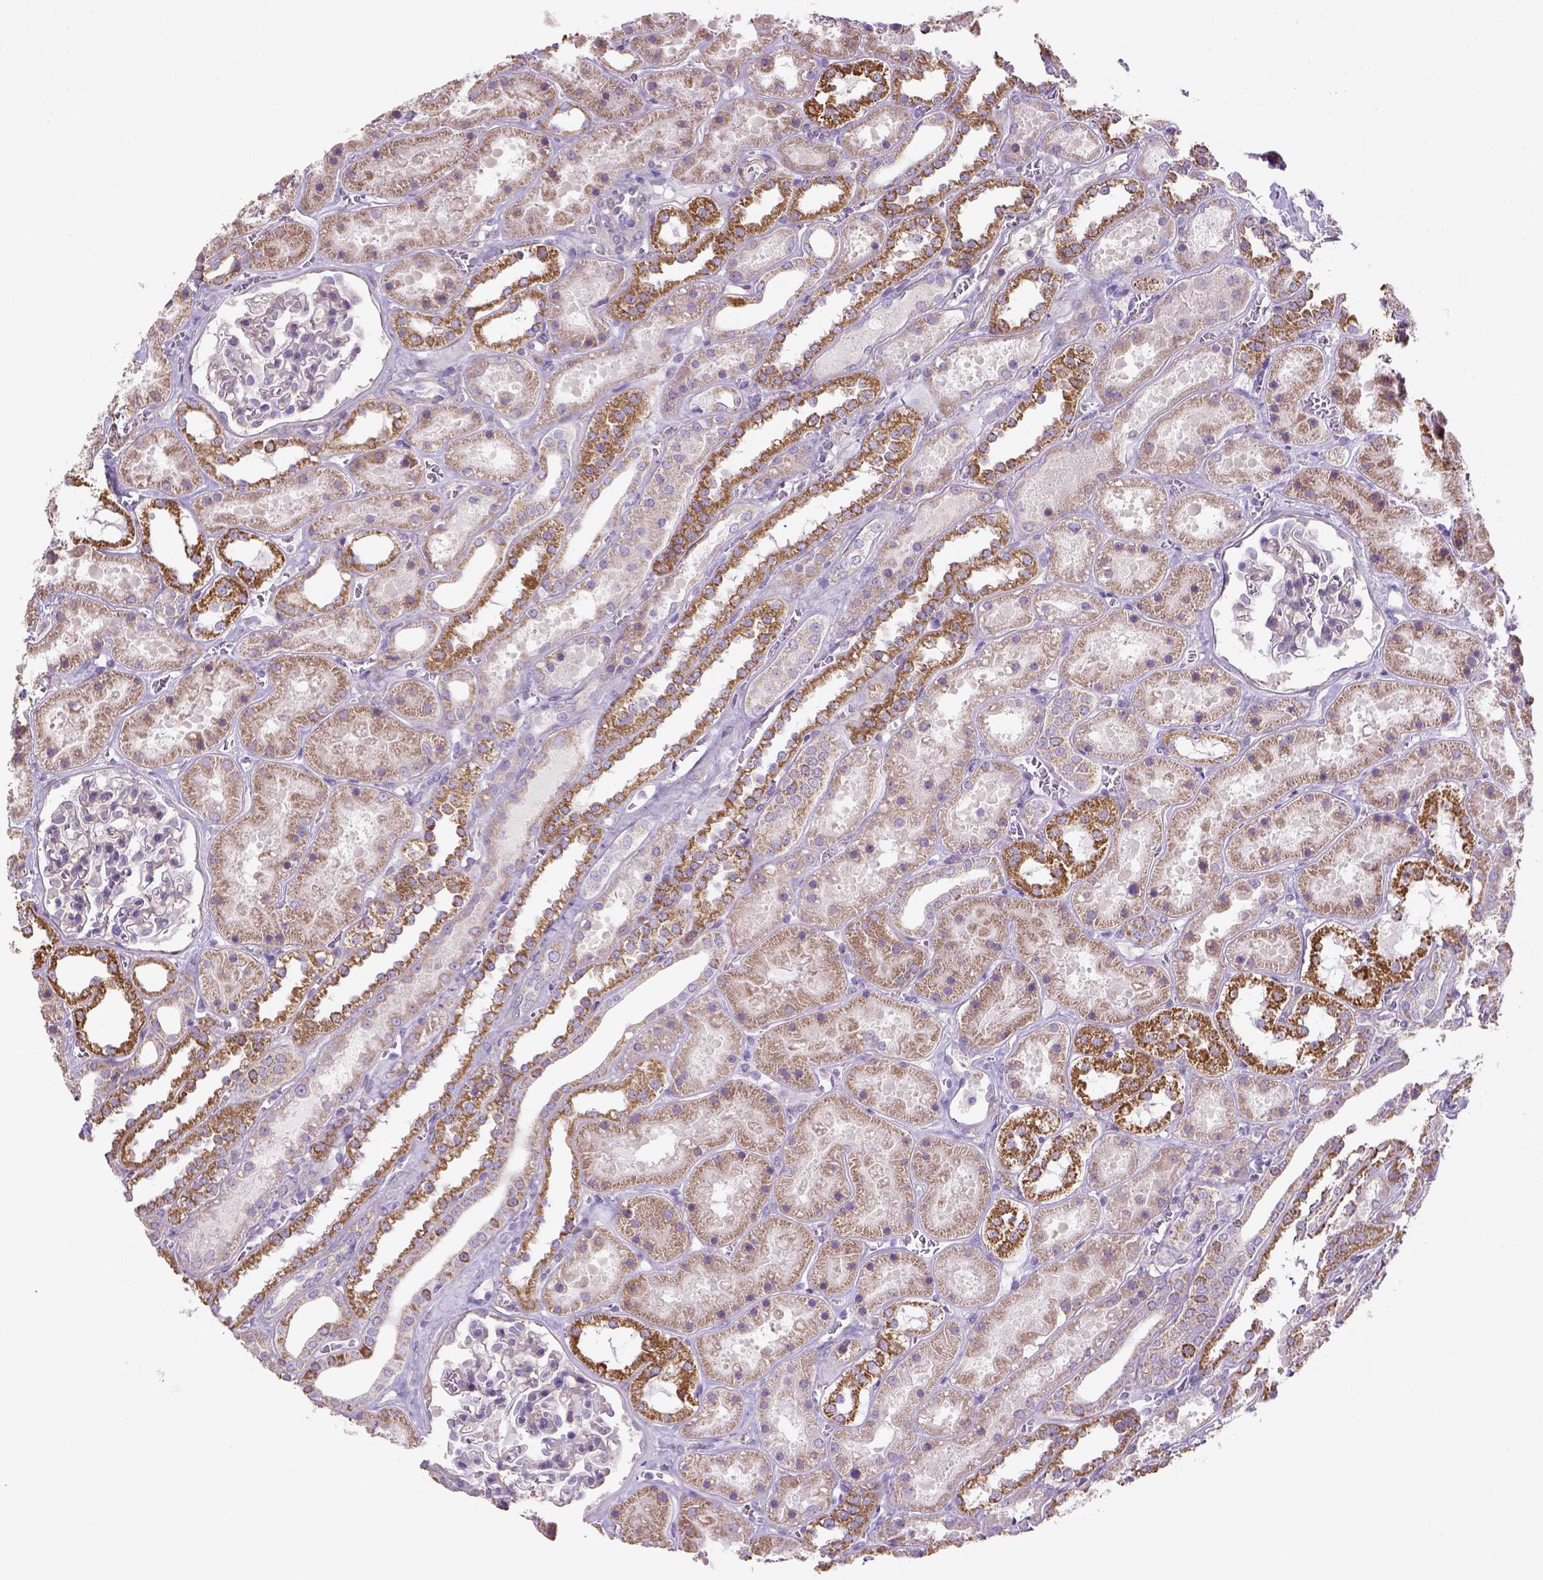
{"staining": {"intensity": "negative", "quantity": "none", "location": "none"}, "tissue": "kidney", "cell_type": "Cells in glomeruli", "image_type": "normal", "snomed": [{"axis": "morphology", "description": "Normal tissue, NOS"}, {"axis": "topography", "description": "Kidney"}], "caption": "Protein analysis of normal kidney exhibits no significant staining in cells in glomeruli.", "gene": "HTRA1", "patient": {"sex": "female", "age": 41}}